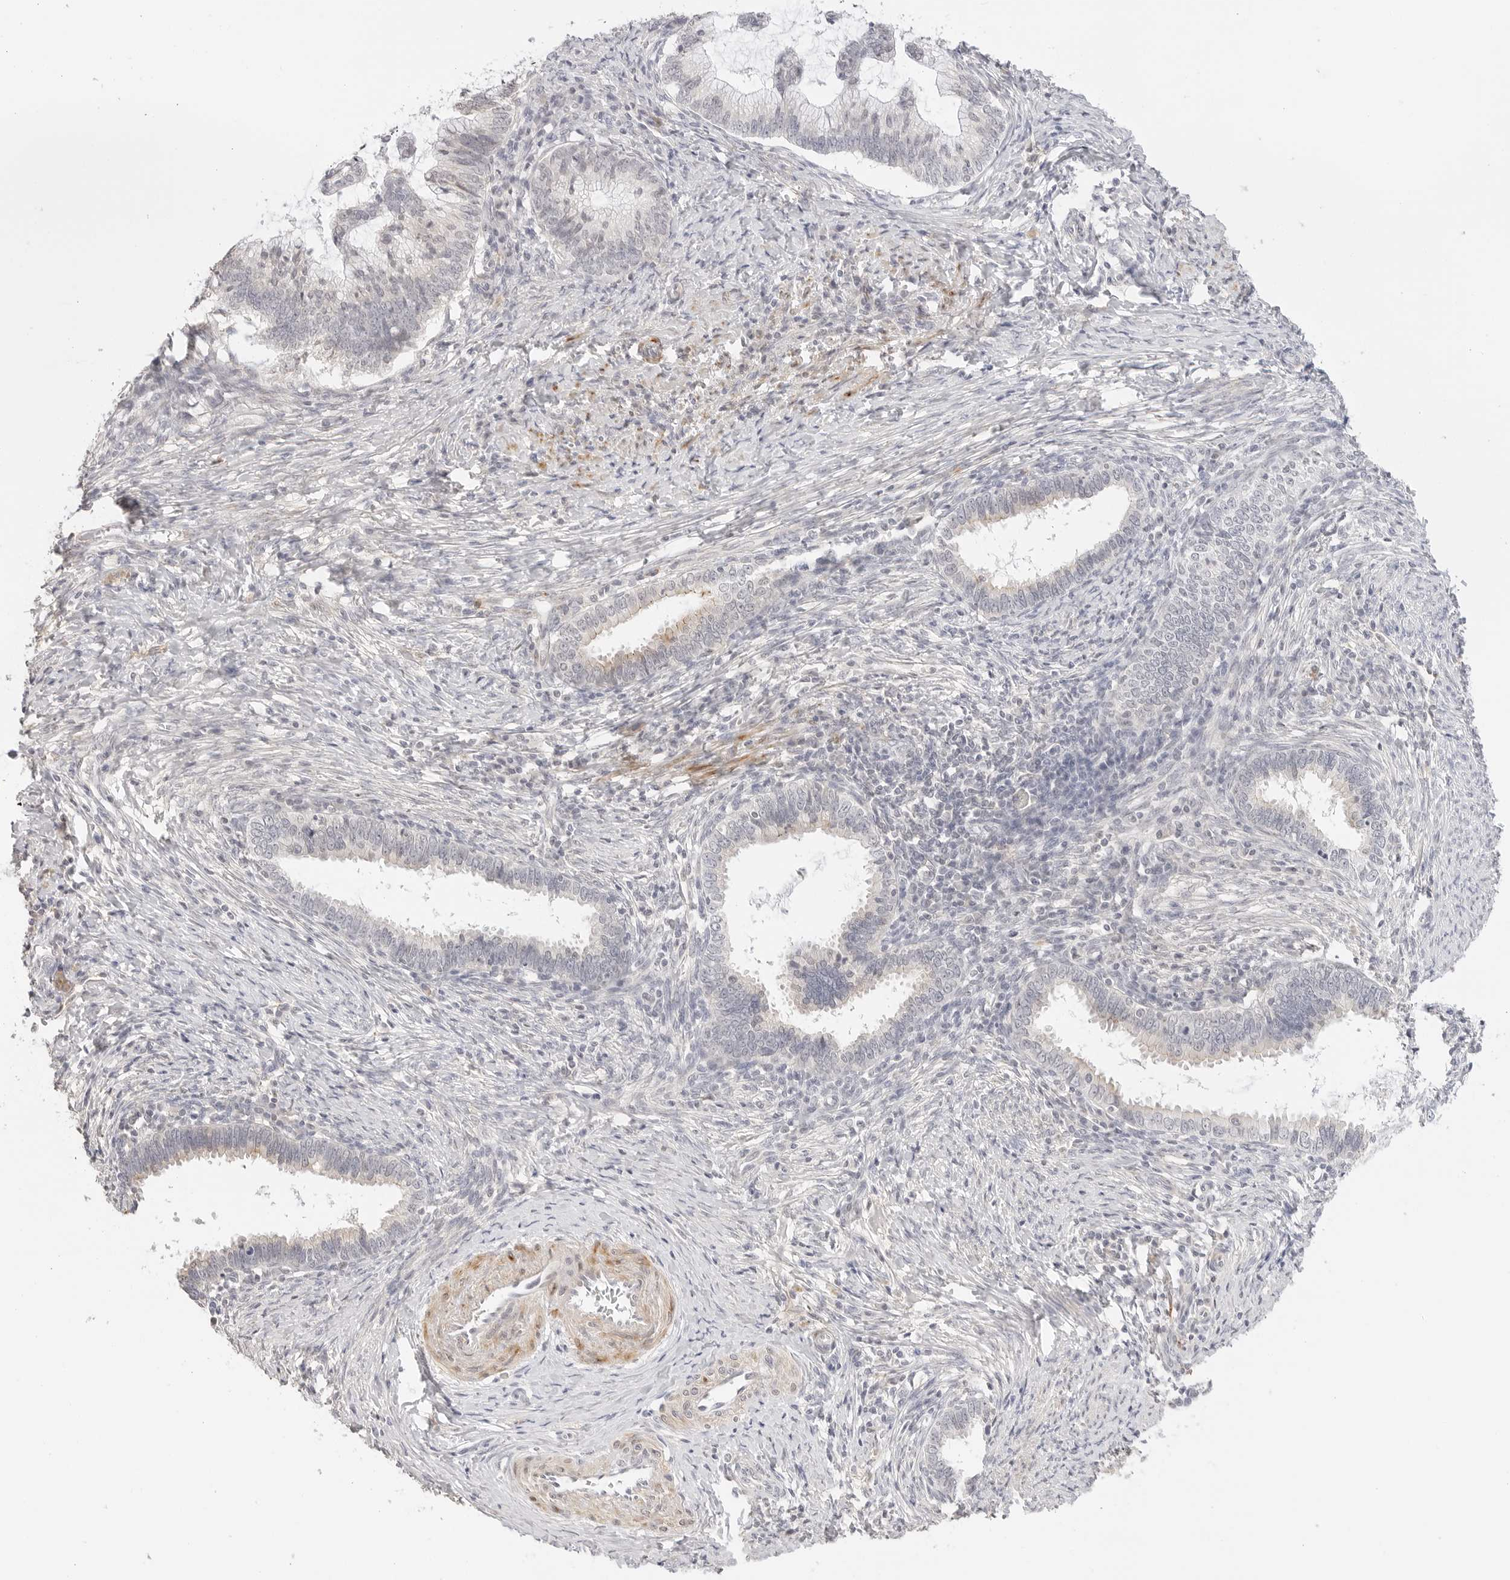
{"staining": {"intensity": "negative", "quantity": "none", "location": "none"}, "tissue": "cervical cancer", "cell_type": "Tumor cells", "image_type": "cancer", "snomed": [{"axis": "morphology", "description": "Adenocarcinoma, NOS"}, {"axis": "topography", "description": "Cervix"}], "caption": "DAB immunohistochemical staining of human adenocarcinoma (cervical) reveals no significant expression in tumor cells.", "gene": "PCDH19", "patient": {"sex": "female", "age": 36}}